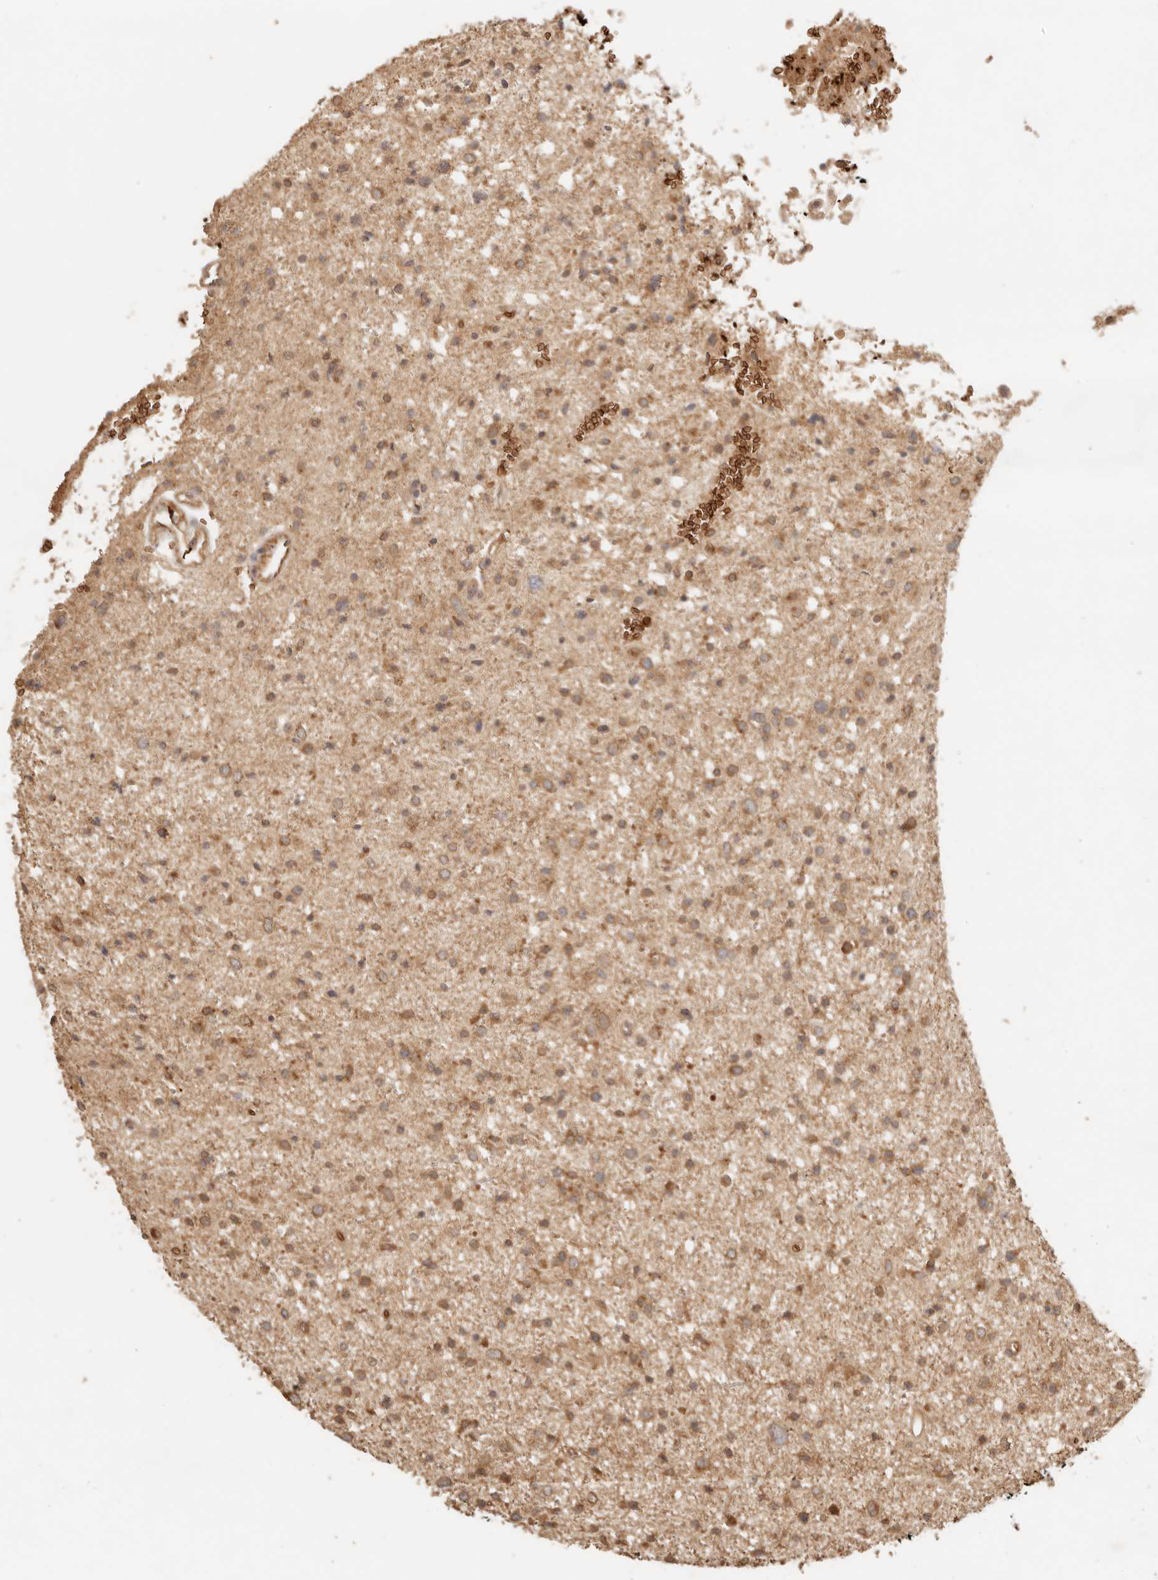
{"staining": {"intensity": "moderate", "quantity": ">75%", "location": "cytoplasmic/membranous,nuclear"}, "tissue": "glioma", "cell_type": "Tumor cells", "image_type": "cancer", "snomed": [{"axis": "morphology", "description": "Glioma, malignant, Low grade"}, {"axis": "topography", "description": "Brain"}], "caption": "Tumor cells reveal medium levels of moderate cytoplasmic/membranous and nuclear positivity in about >75% of cells in glioma.", "gene": "INTS11", "patient": {"sex": "female", "age": 37}}